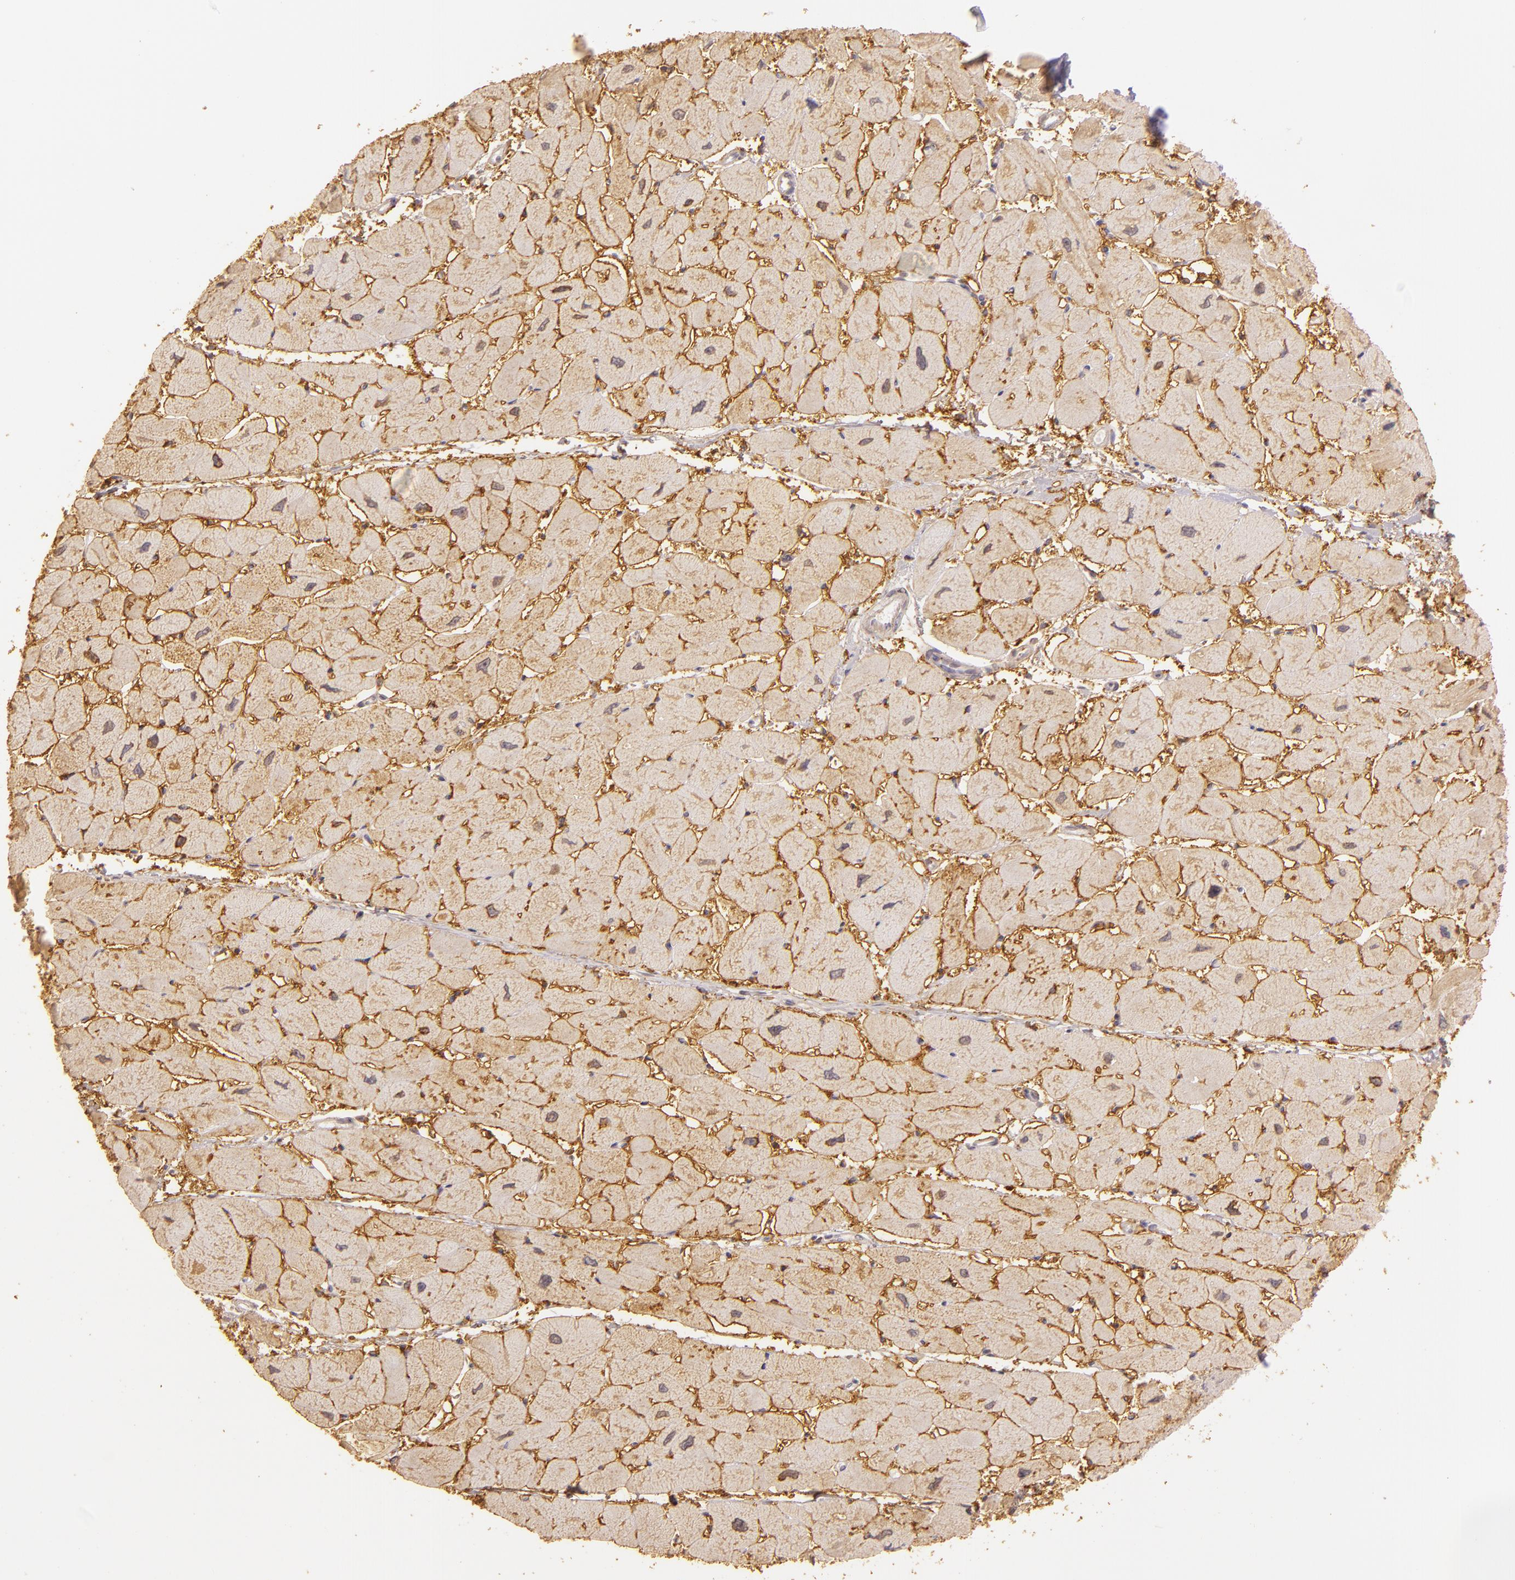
{"staining": {"intensity": "moderate", "quantity": ">75%", "location": "cytoplasmic/membranous"}, "tissue": "heart muscle", "cell_type": "Cardiomyocytes", "image_type": "normal", "snomed": [{"axis": "morphology", "description": "Normal tissue, NOS"}, {"axis": "topography", "description": "Heart"}], "caption": "Heart muscle was stained to show a protein in brown. There is medium levels of moderate cytoplasmic/membranous positivity in about >75% of cardiomyocytes. The protein of interest is shown in brown color, while the nuclei are stained blue.", "gene": "LGMN", "patient": {"sex": "female", "age": 54}}